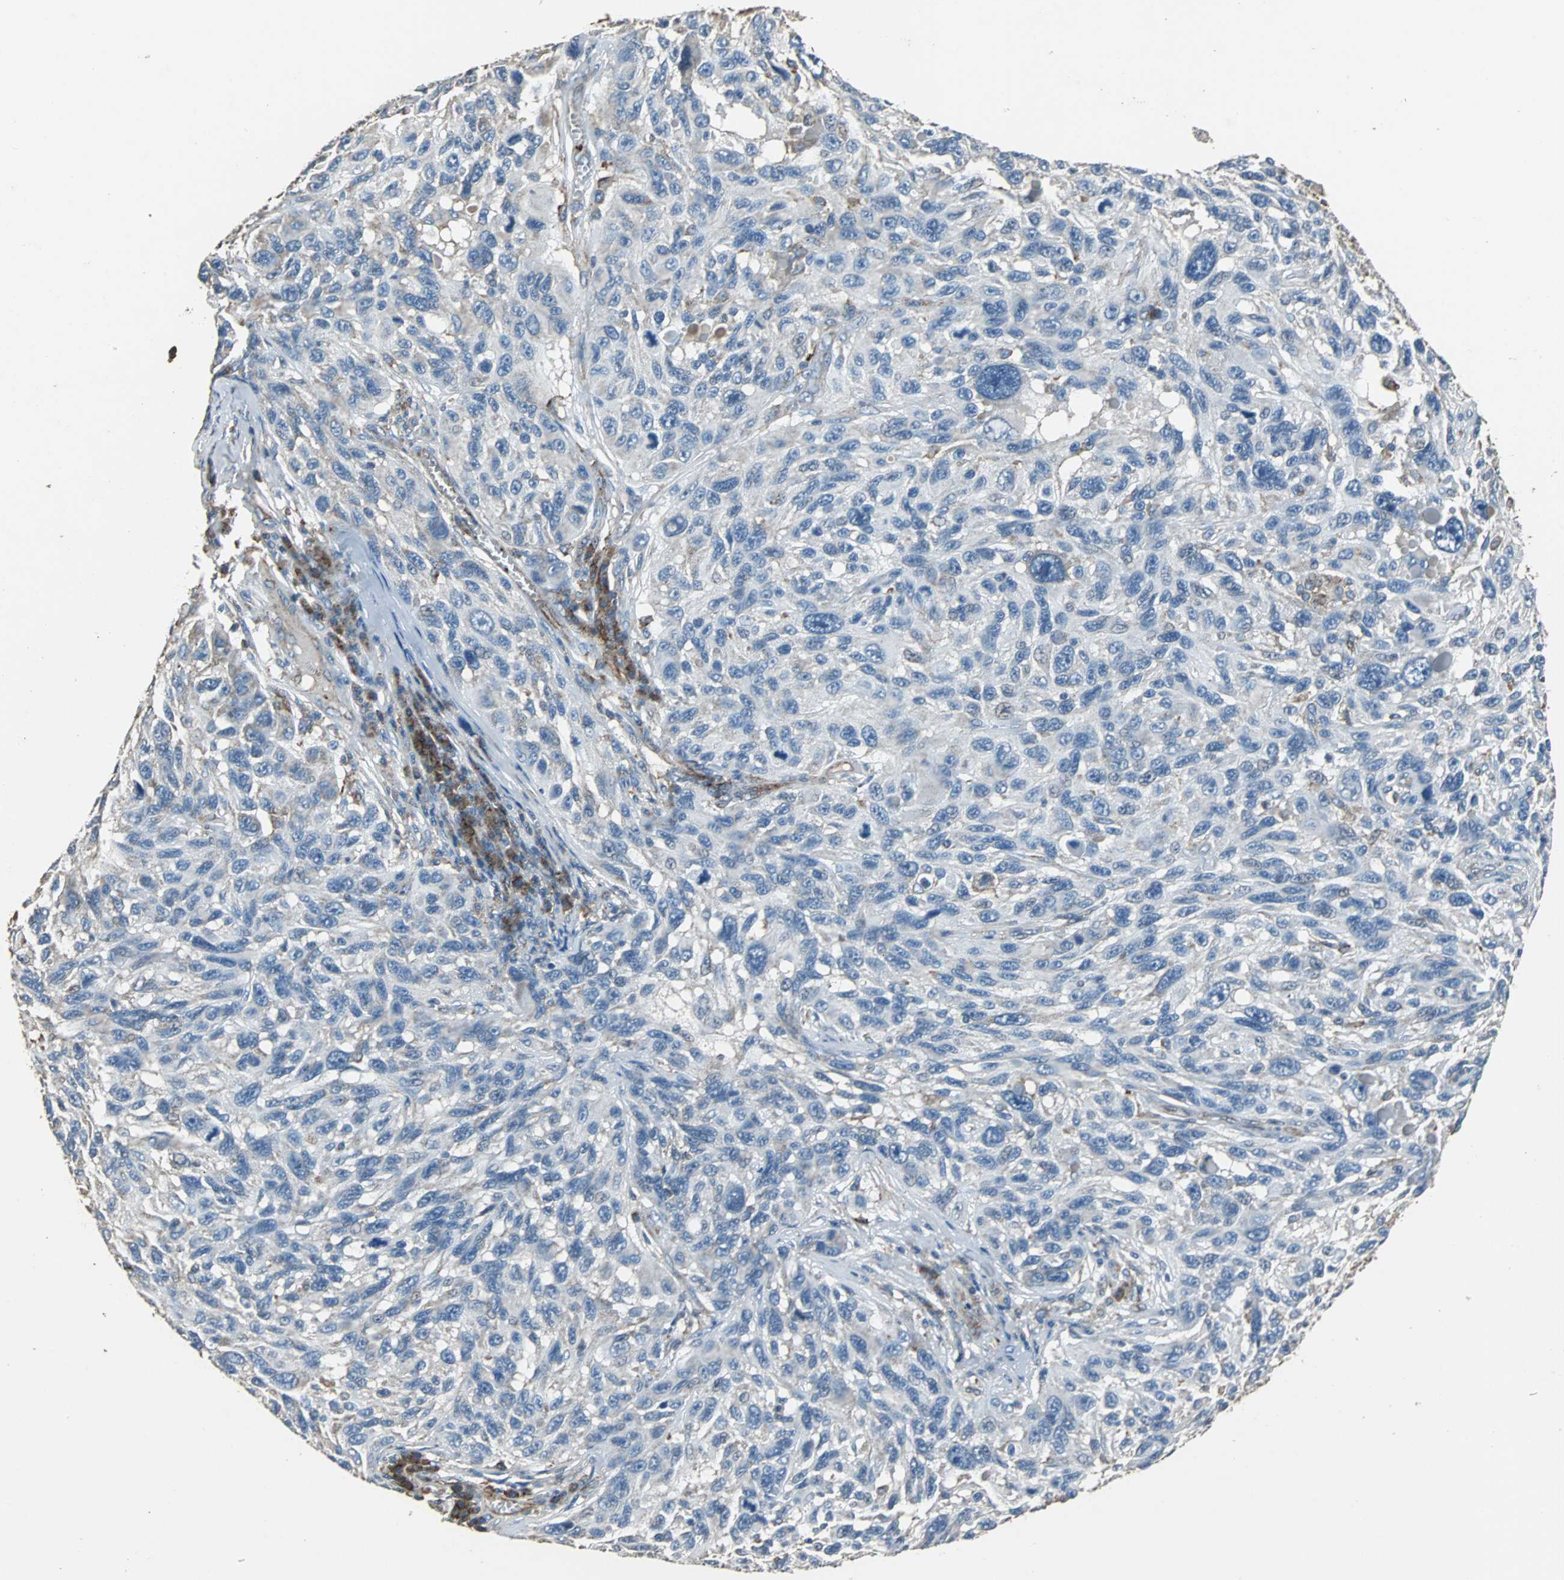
{"staining": {"intensity": "negative", "quantity": "none", "location": "none"}, "tissue": "melanoma", "cell_type": "Tumor cells", "image_type": "cancer", "snomed": [{"axis": "morphology", "description": "Malignant melanoma, NOS"}, {"axis": "topography", "description": "Skin"}], "caption": "This is an immunohistochemistry image of human malignant melanoma. There is no expression in tumor cells.", "gene": "F11R", "patient": {"sex": "male", "age": 53}}